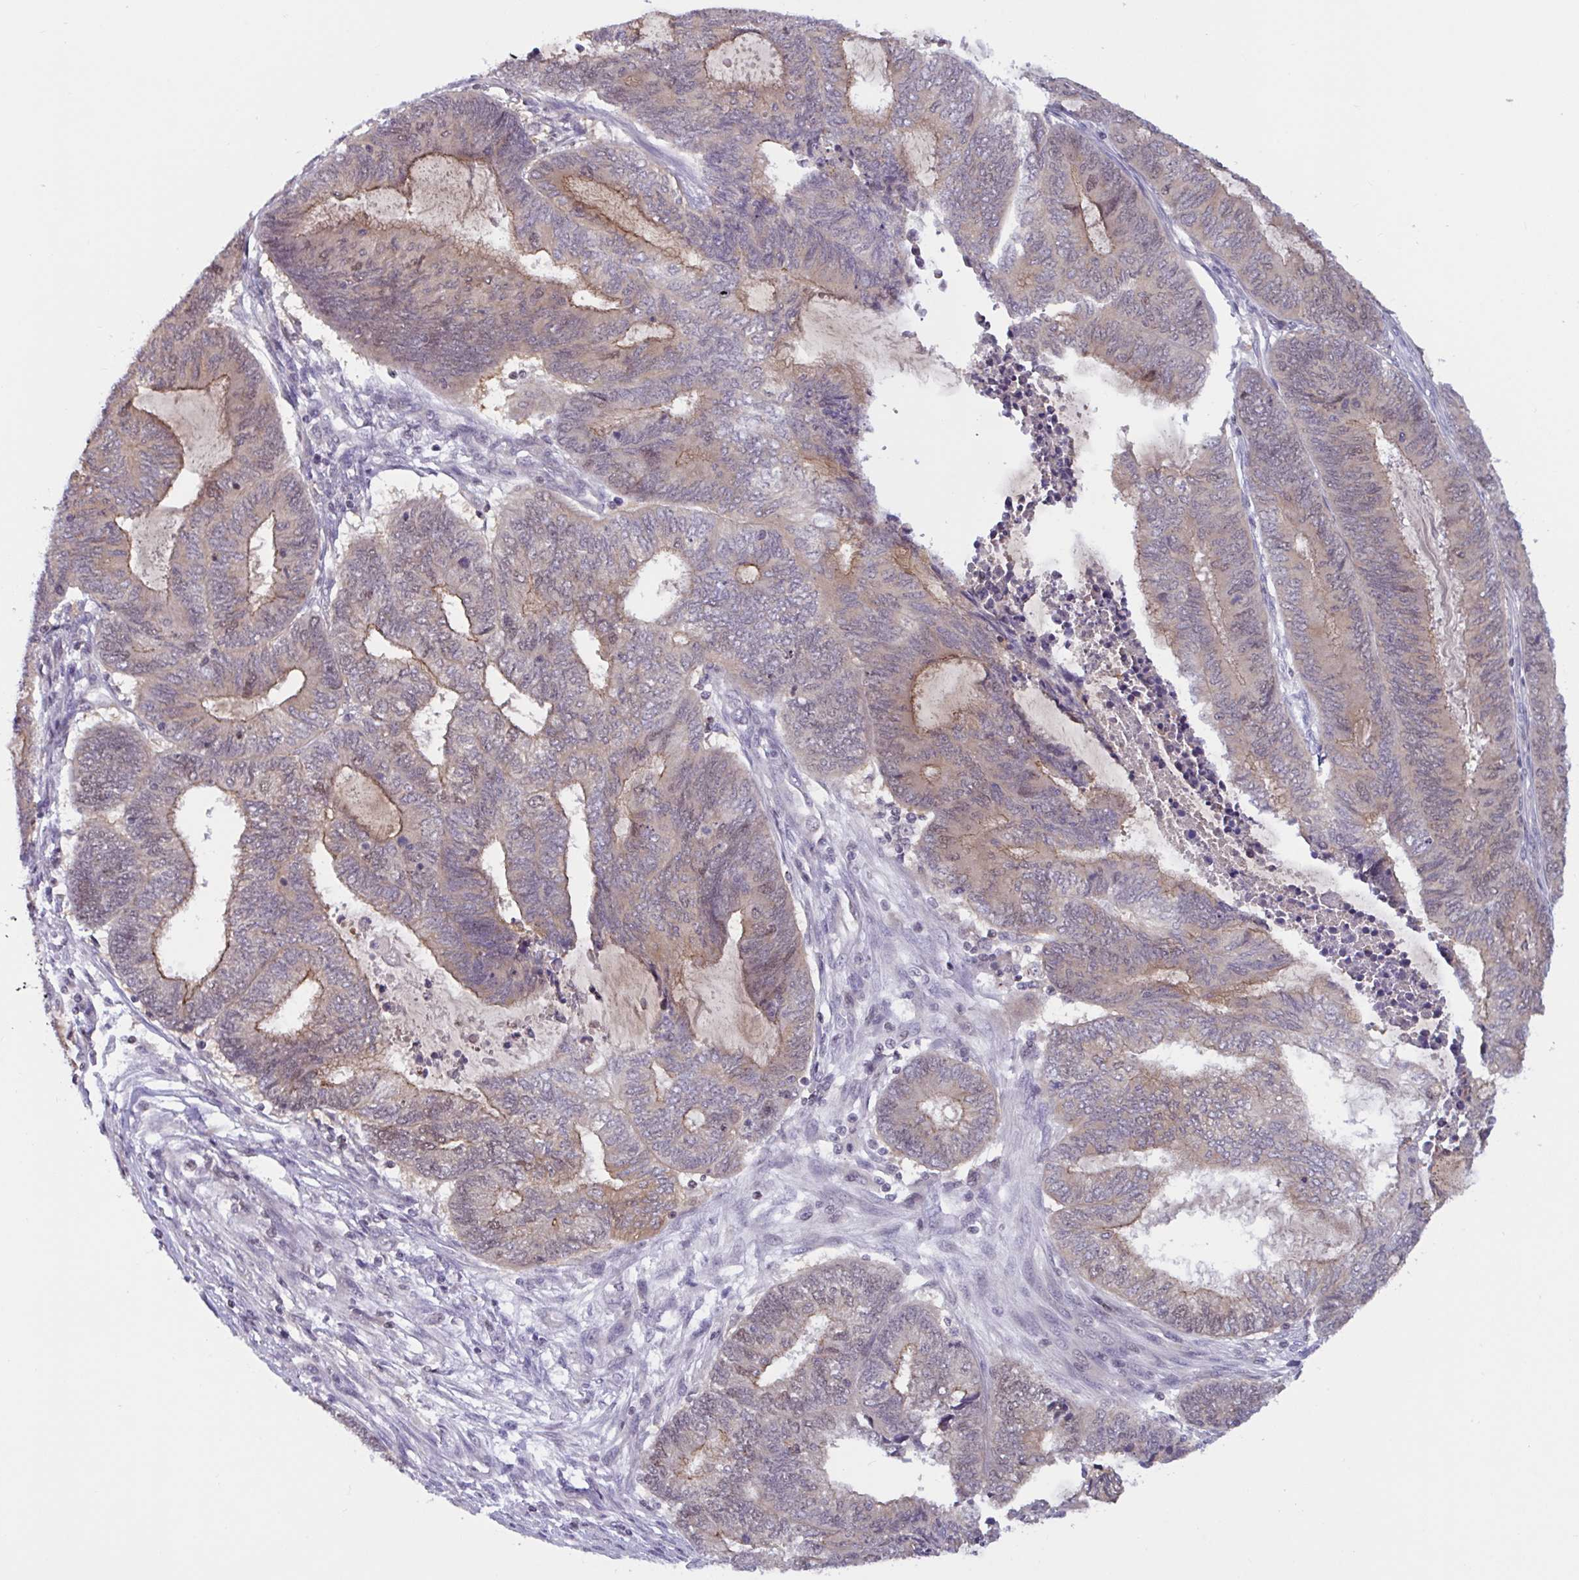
{"staining": {"intensity": "weak", "quantity": "25%-75%", "location": "cytoplasmic/membranous"}, "tissue": "endometrial cancer", "cell_type": "Tumor cells", "image_type": "cancer", "snomed": [{"axis": "morphology", "description": "Adenocarcinoma, NOS"}, {"axis": "topography", "description": "Uterus"}, {"axis": "topography", "description": "Endometrium"}], "caption": "Weak cytoplasmic/membranous staining for a protein is appreciated in approximately 25%-75% of tumor cells of endometrial adenocarcinoma using immunohistochemistry (IHC).", "gene": "SNX11", "patient": {"sex": "female", "age": 70}}